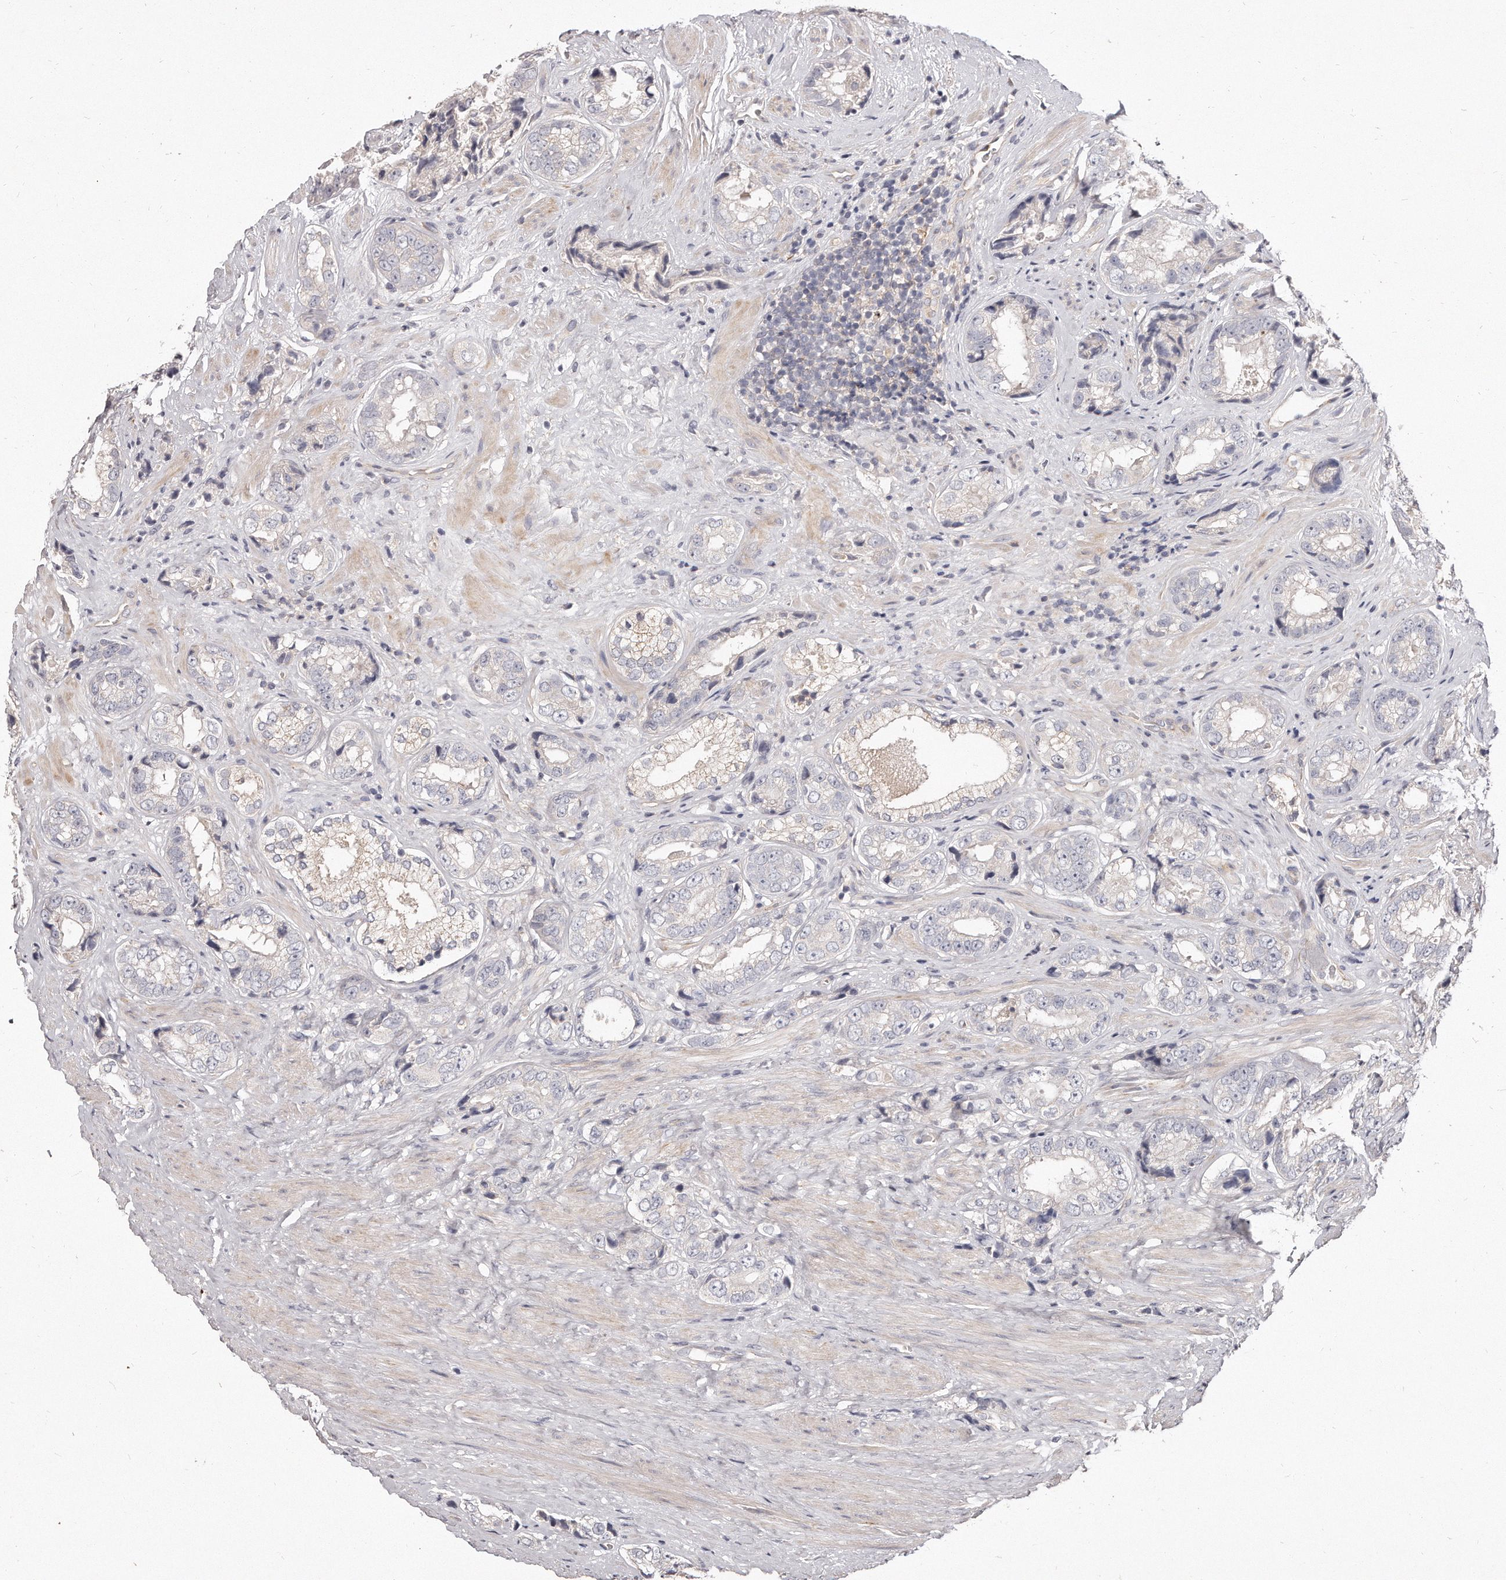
{"staining": {"intensity": "negative", "quantity": "none", "location": "none"}, "tissue": "prostate cancer", "cell_type": "Tumor cells", "image_type": "cancer", "snomed": [{"axis": "morphology", "description": "Adenocarcinoma, High grade"}, {"axis": "topography", "description": "Prostate"}], "caption": "This is an immunohistochemistry photomicrograph of prostate cancer. There is no positivity in tumor cells.", "gene": "TTLL4", "patient": {"sex": "male", "age": 61}}